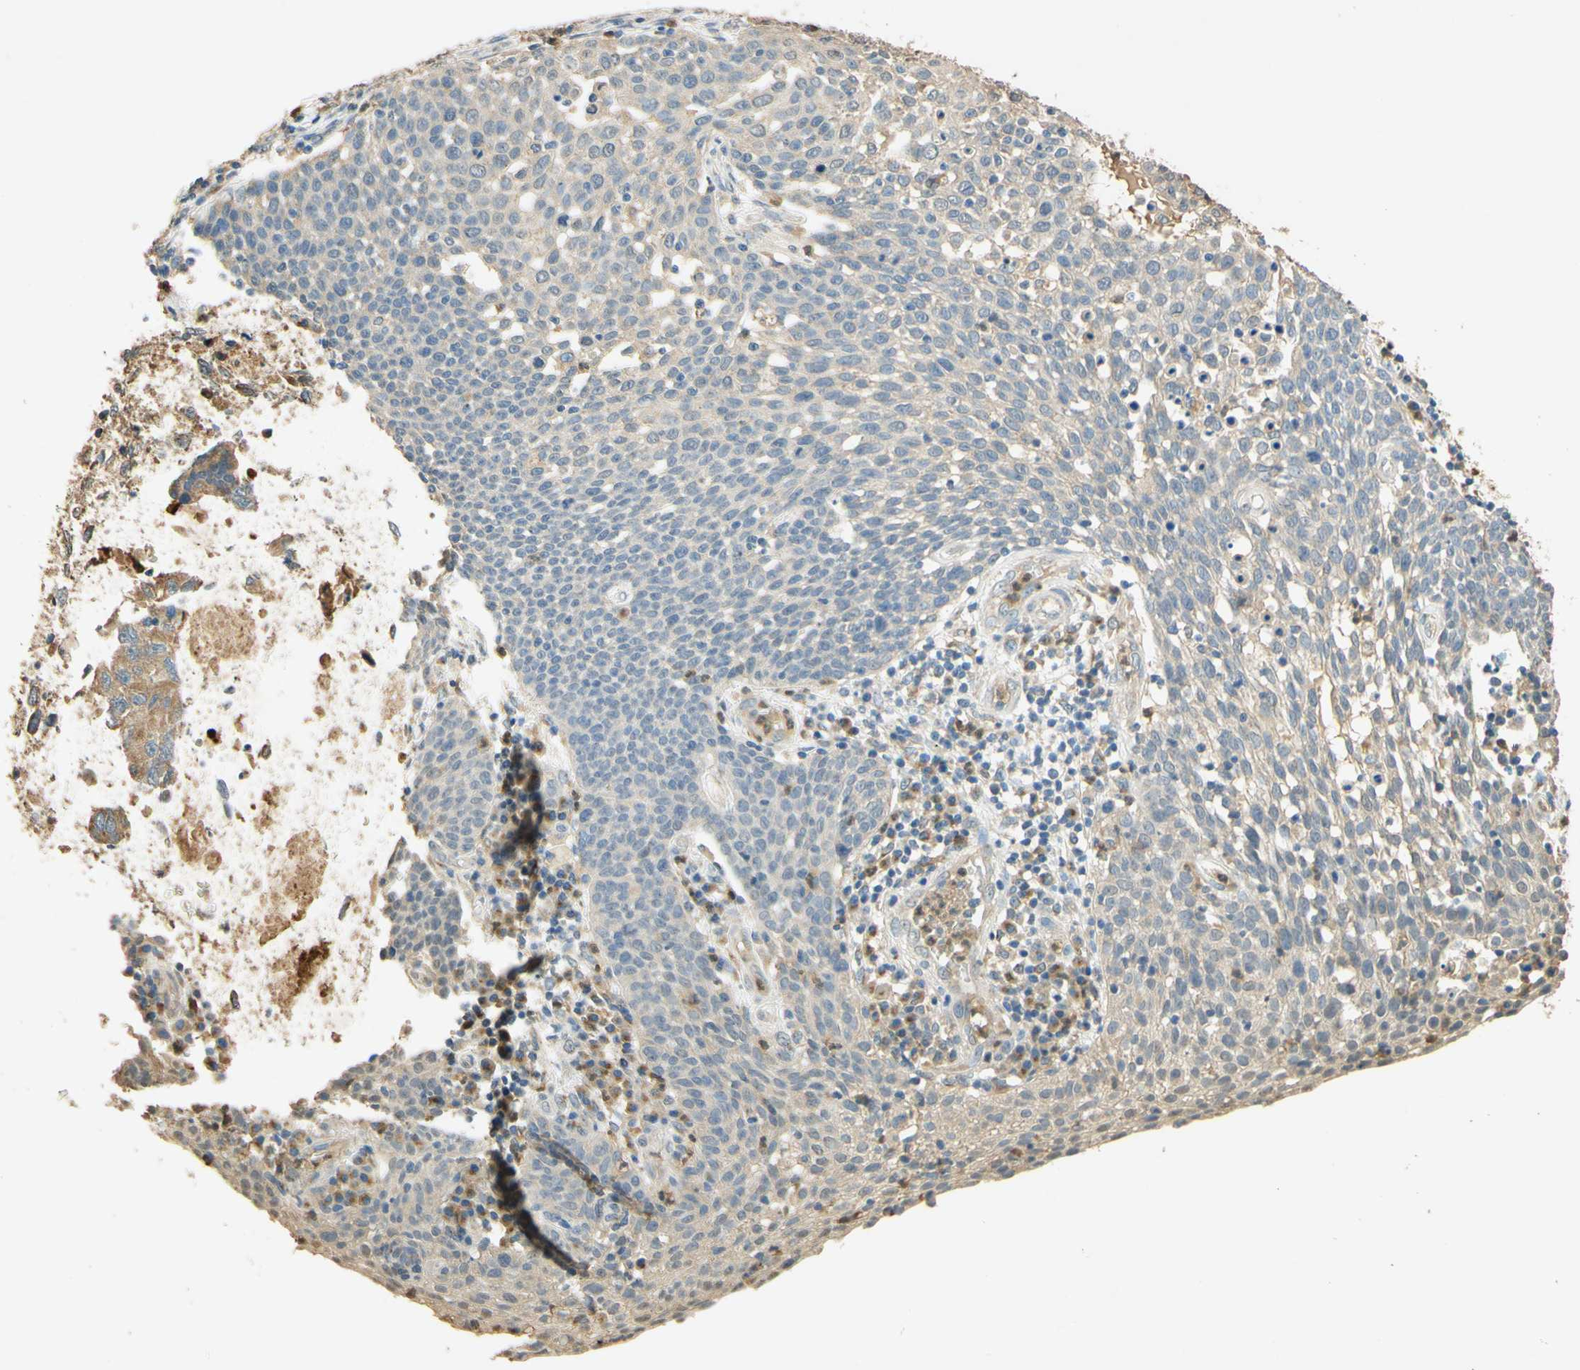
{"staining": {"intensity": "weak", "quantity": "25%-75%", "location": "cytoplasmic/membranous"}, "tissue": "cervical cancer", "cell_type": "Tumor cells", "image_type": "cancer", "snomed": [{"axis": "morphology", "description": "Squamous cell carcinoma, NOS"}, {"axis": "topography", "description": "Cervix"}], "caption": "About 25%-75% of tumor cells in human squamous cell carcinoma (cervical) show weak cytoplasmic/membranous protein positivity as visualized by brown immunohistochemical staining.", "gene": "ENTREP2", "patient": {"sex": "female", "age": 34}}